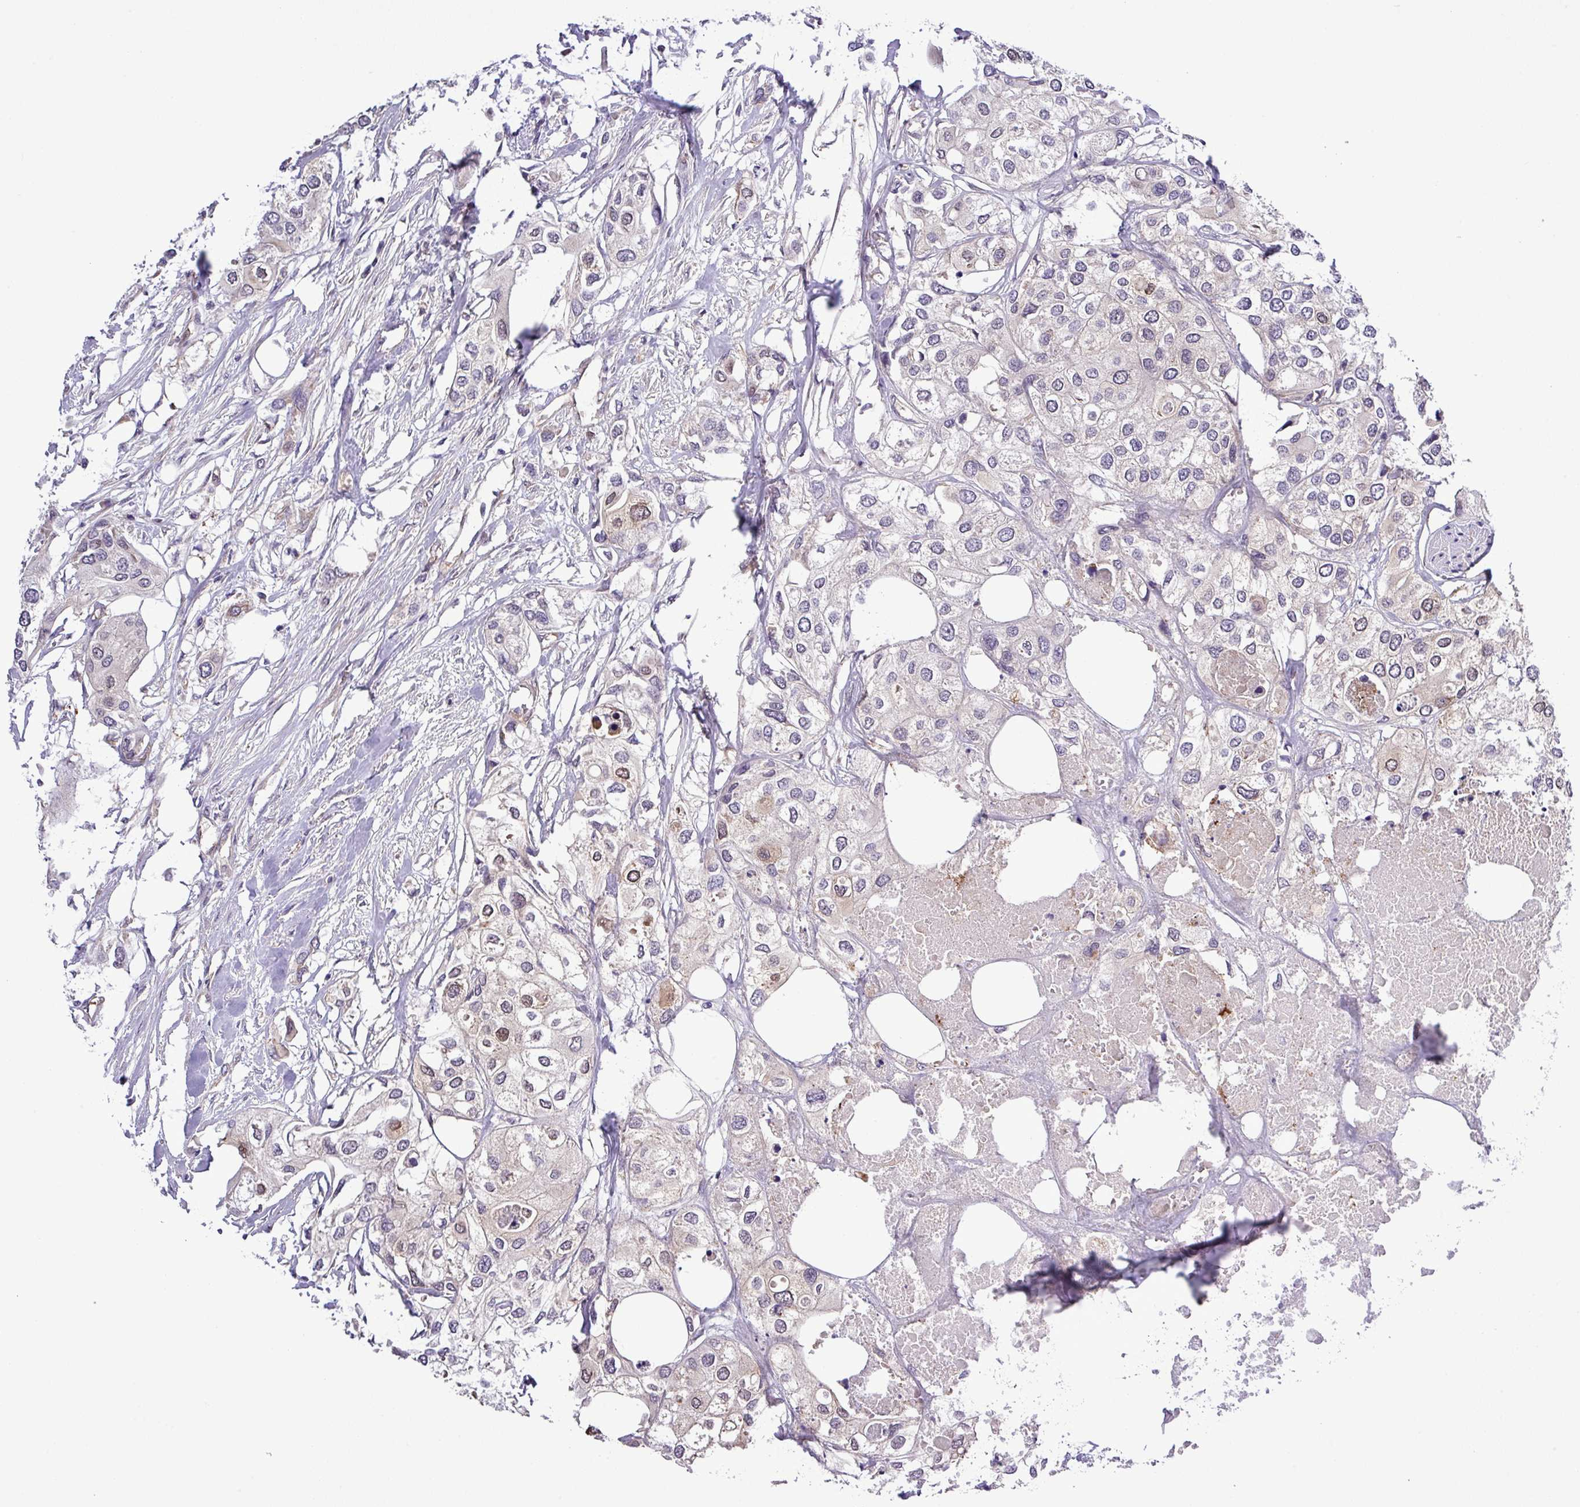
{"staining": {"intensity": "moderate", "quantity": "25%-75%", "location": "cytoplasmic/membranous,nuclear"}, "tissue": "urothelial cancer", "cell_type": "Tumor cells", "image_type": "cancer", "snomed": [{"axis": "morphology", "description": "Urothelial carcinoma, High grade"}, {"axis": "topography", "description": "Urinary bladder"}], "caption": "A high-resolution micrograph shows immunohistochemistry (IHC) staining of urothelial carcinoma (high-grade), which demonstrates moderate cytoplasmic/membranous and nuclear staining in about 25%-75% of tumor cells.", "gene": "CARHSP1", "patient": {"sex": "male", "age": 64}}